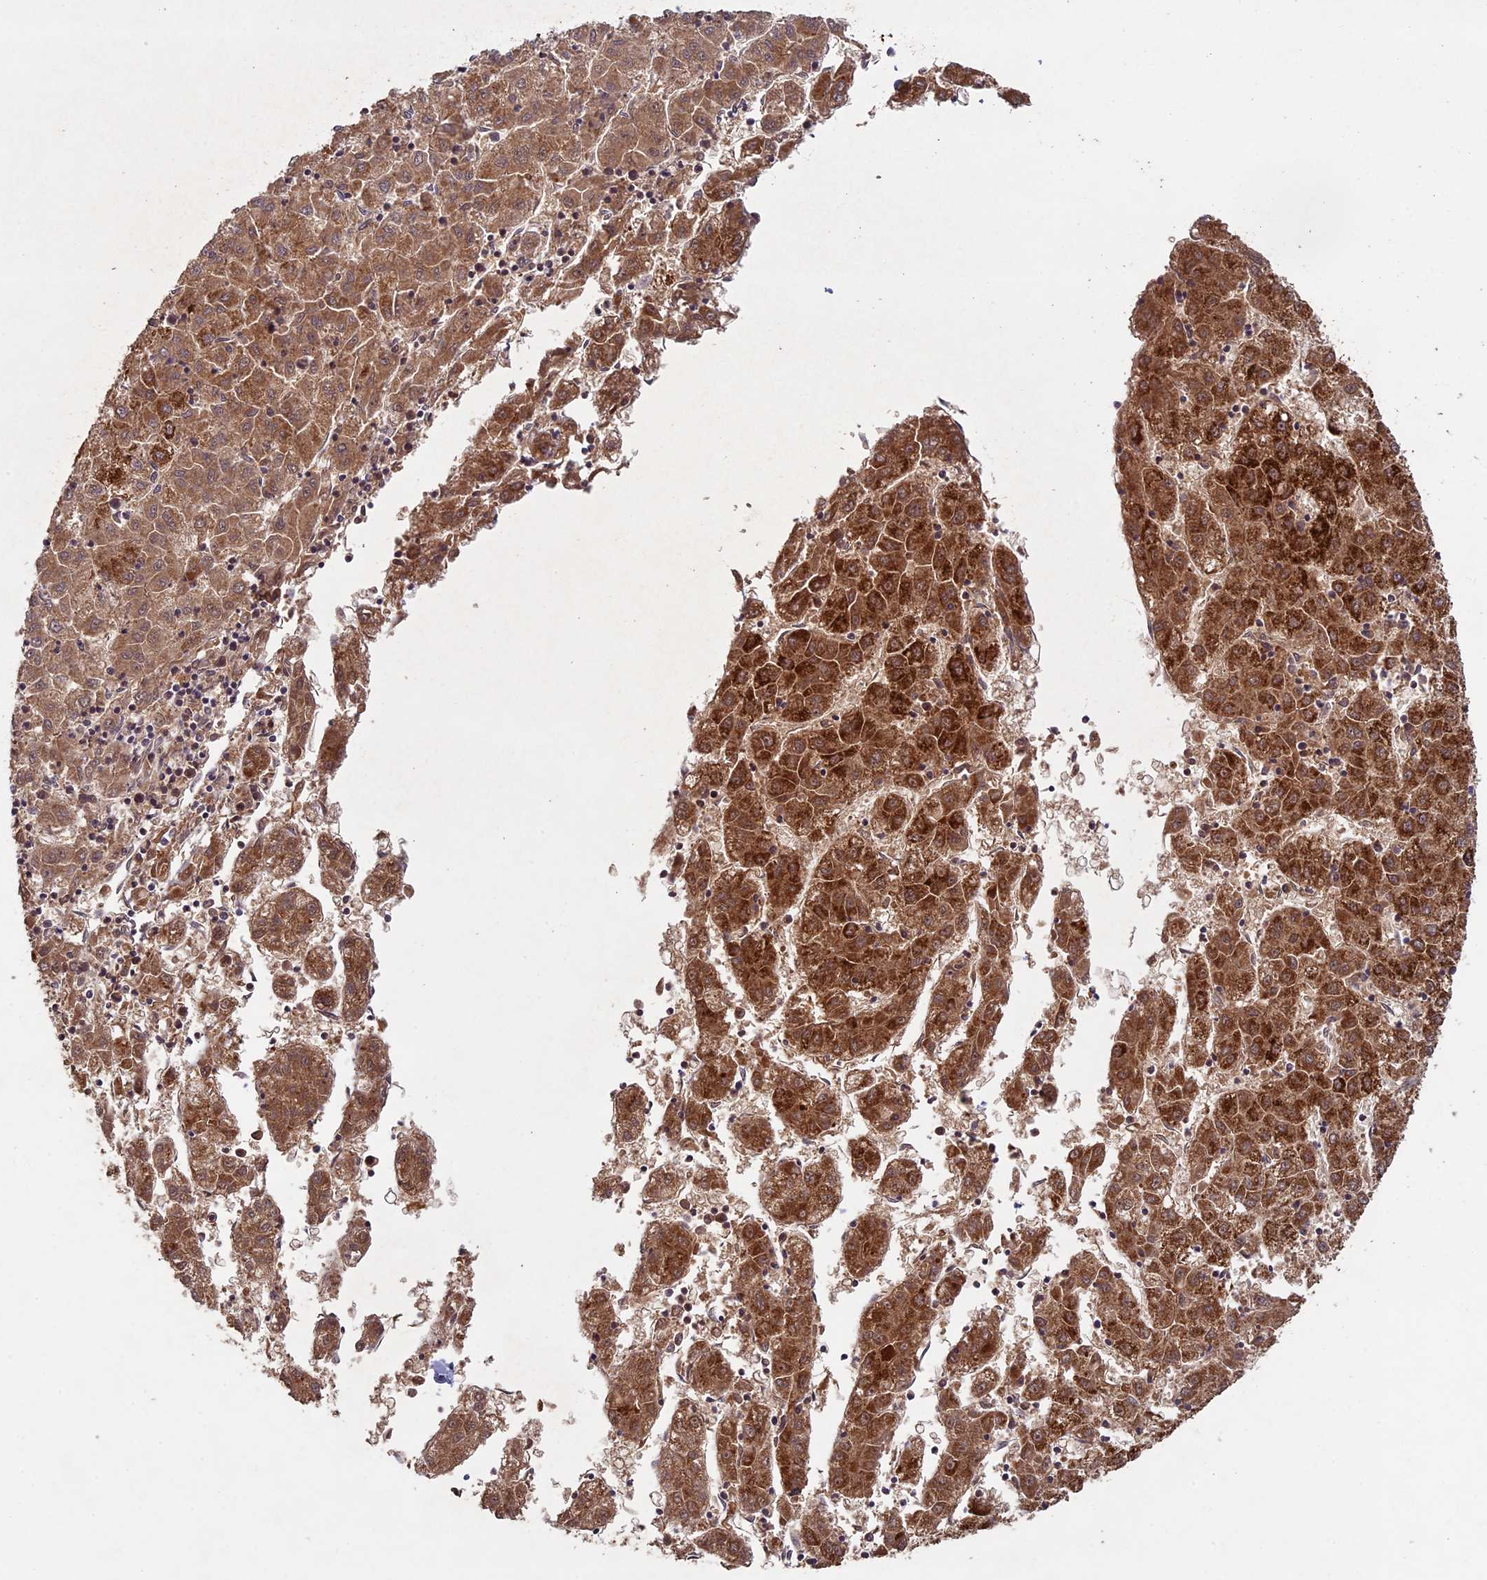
{"staining": {"intensity": "strong", "quantity": ">75%", "location": "cytoplasmic/membranous"}, "tissue": "liver cancer", "cell_type": "Tumor cells", "image_type": "cancer", "snomed": [{"axis": "morphology", "description": "Carcinoma, Hepatocellular, NOS"}, {"axis": "topography", "description": "Liver"}], "caption": "An IHC image of tumor tissue is shown. Protein staining in brown shows strong cytoplasmic/membranous positivity in liver hepatocellular carcinoma within tumor cells. The protein is shown in brown color, while the nuclei are stained blue.", "gene": "RCCD1", "patient": {"sex": "male", "age": 72}}